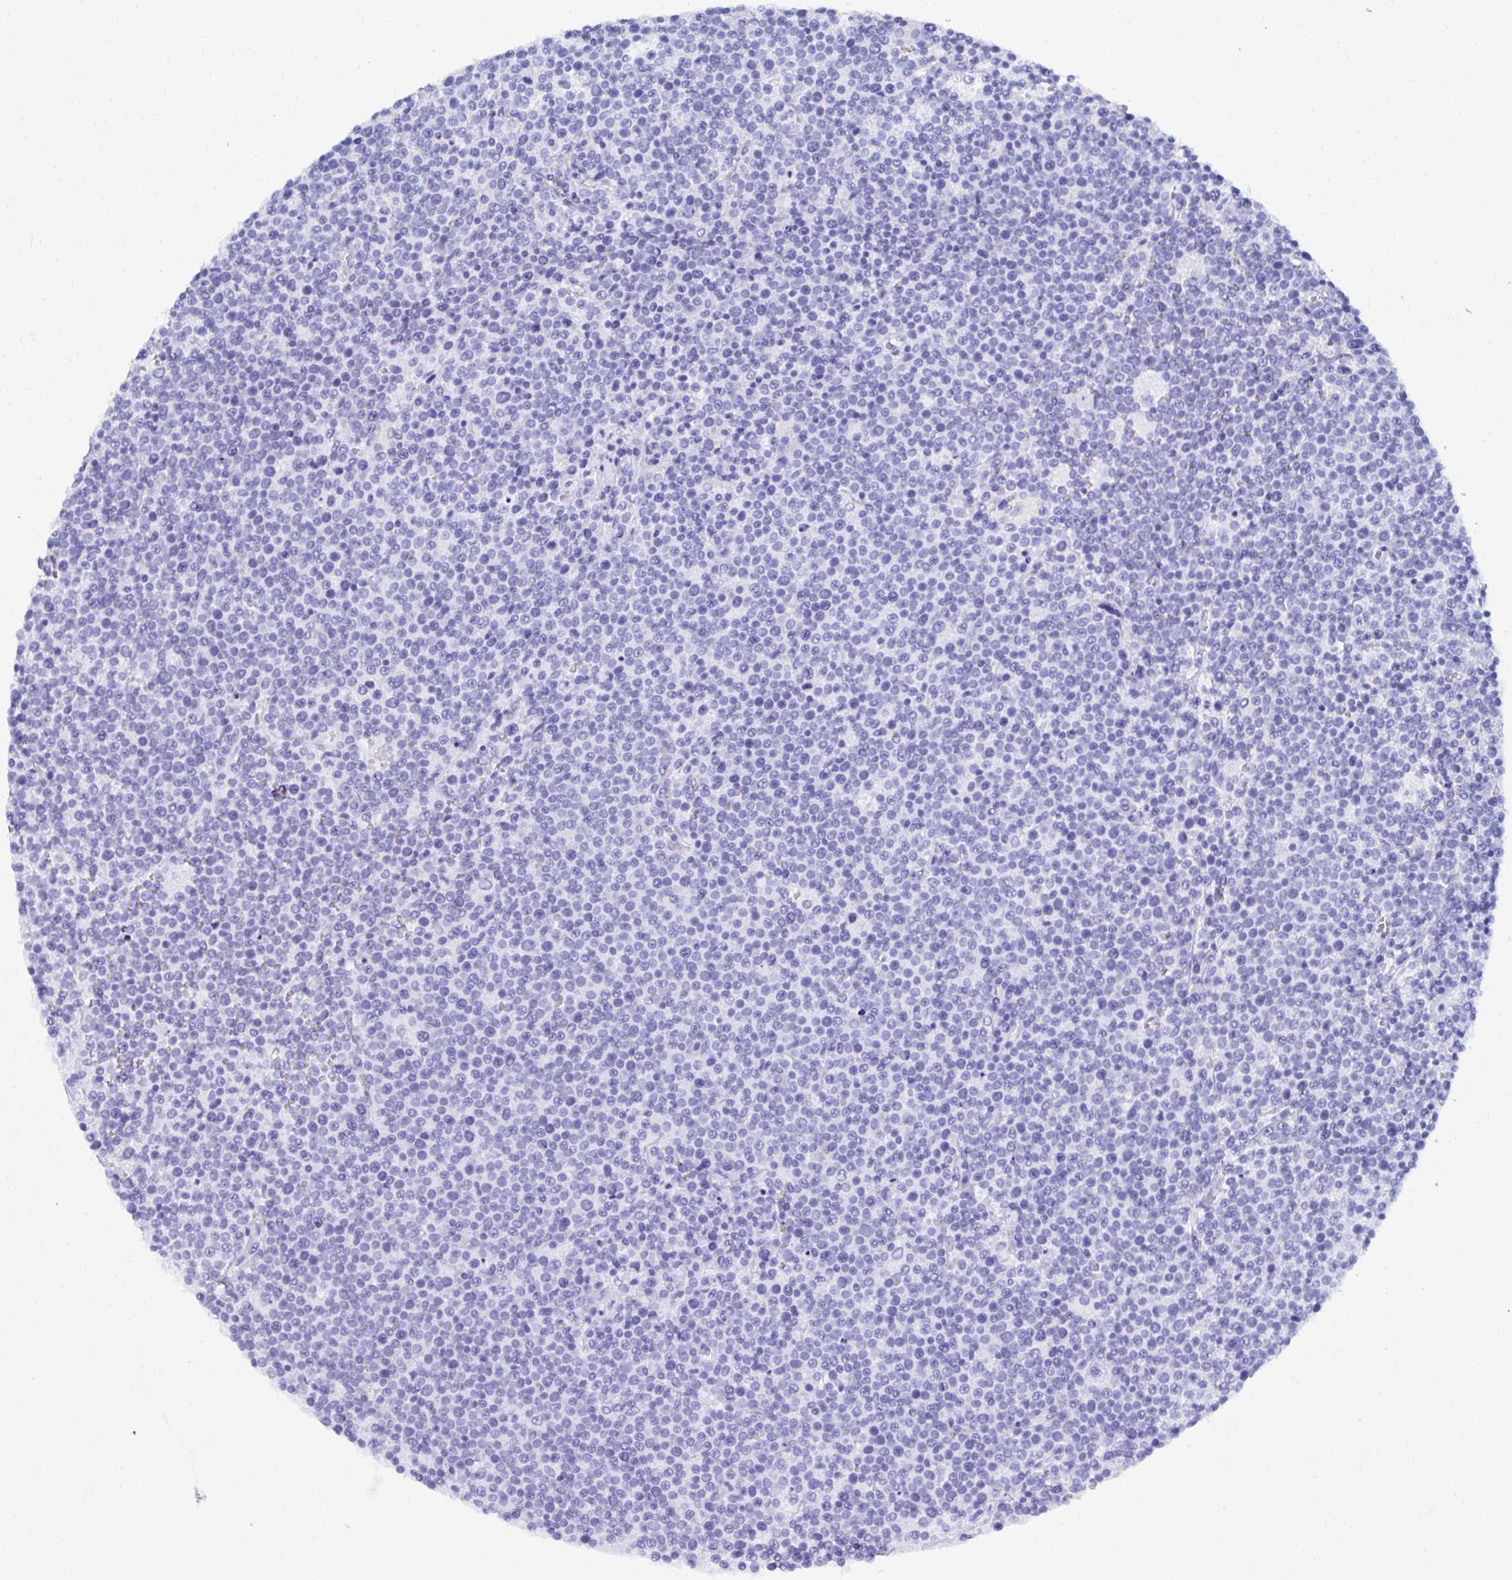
{"staining": {"intensity": "negative", "quantity": "none", "location": "none"}, "tissue": "lymphoma", "cell_type": "Tumor cells", "image_type": "cancer", "snomed": [{"axis": "morphology", "description": "Malignant lymphoma, non-Hodgkin's type, High grade"}, {"axis": "topography", "description": "Lymph node"}], "caption": "DAB (3,3'-diaminobenzidine) immunohistochemical staining of human lymphoma shows no significant expression in tumor cells. Brightfield microscopy of immunohistochemistry stained with DAB (3,3'-diaminobenzidine) (brown) and hematoxylin (blue), captured at high magnification.", "gene": "MROH2B", "patient": {"sex": "male", "age": 61}}